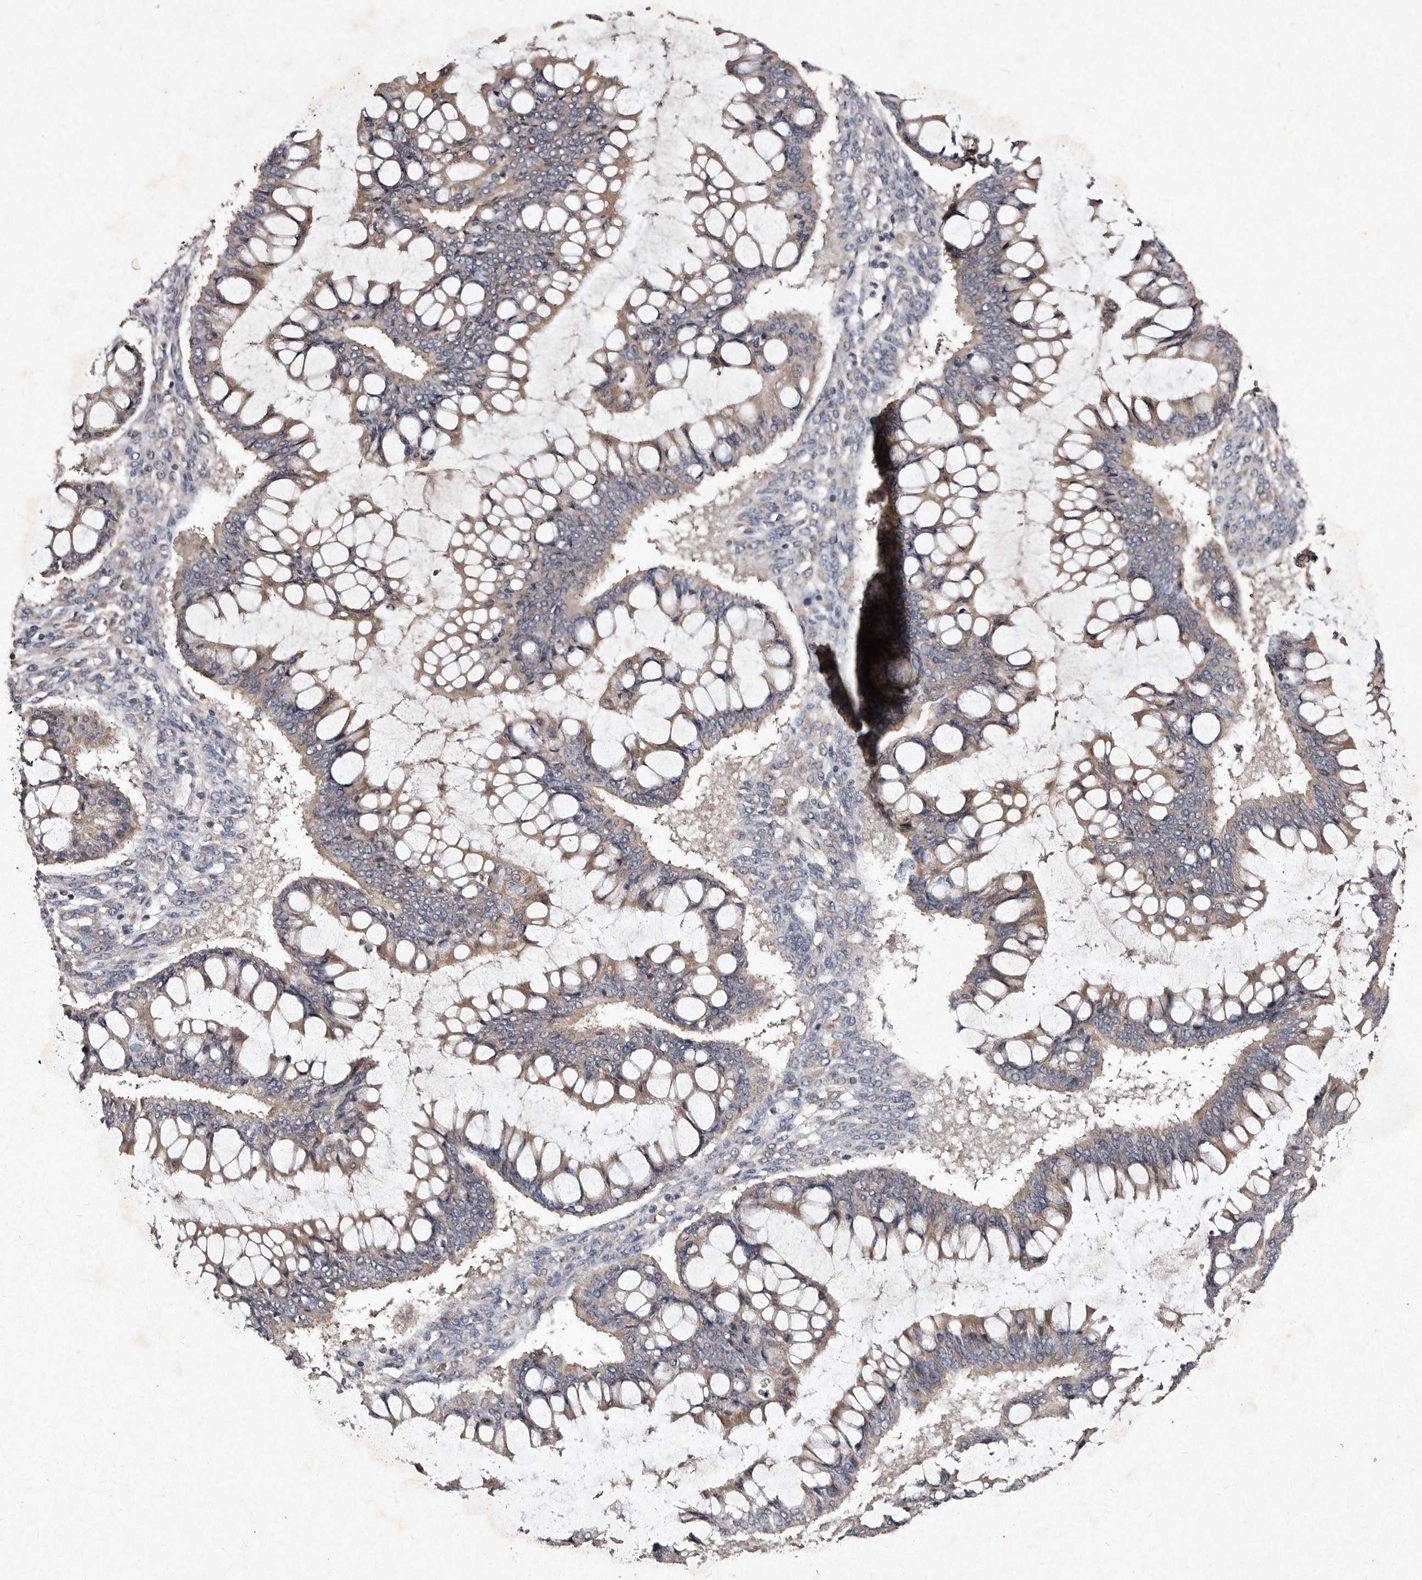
{"staining": {"intensity": "moderate", "quantity": "25%-75%", "location": "cytoplasmic/membranous"}, "tissue": "ovarian cancer", "cell_type": "Tumor cells", "image_type": "cancer", "snomed": [{"axis": "morphology", "description": "Cystadenocarcinoma, mucinous, NOS"}, {"axis": "topography", "description": "Ovary"}], "caption": "Human ovarian cancer stained for a protein (brown) reveals moderate cytoplasmic/membranous positive expression in about 25%-75% of tumor cells.", "gene": "TFB1M", "patient": {"sex": "female", "age": 73}}